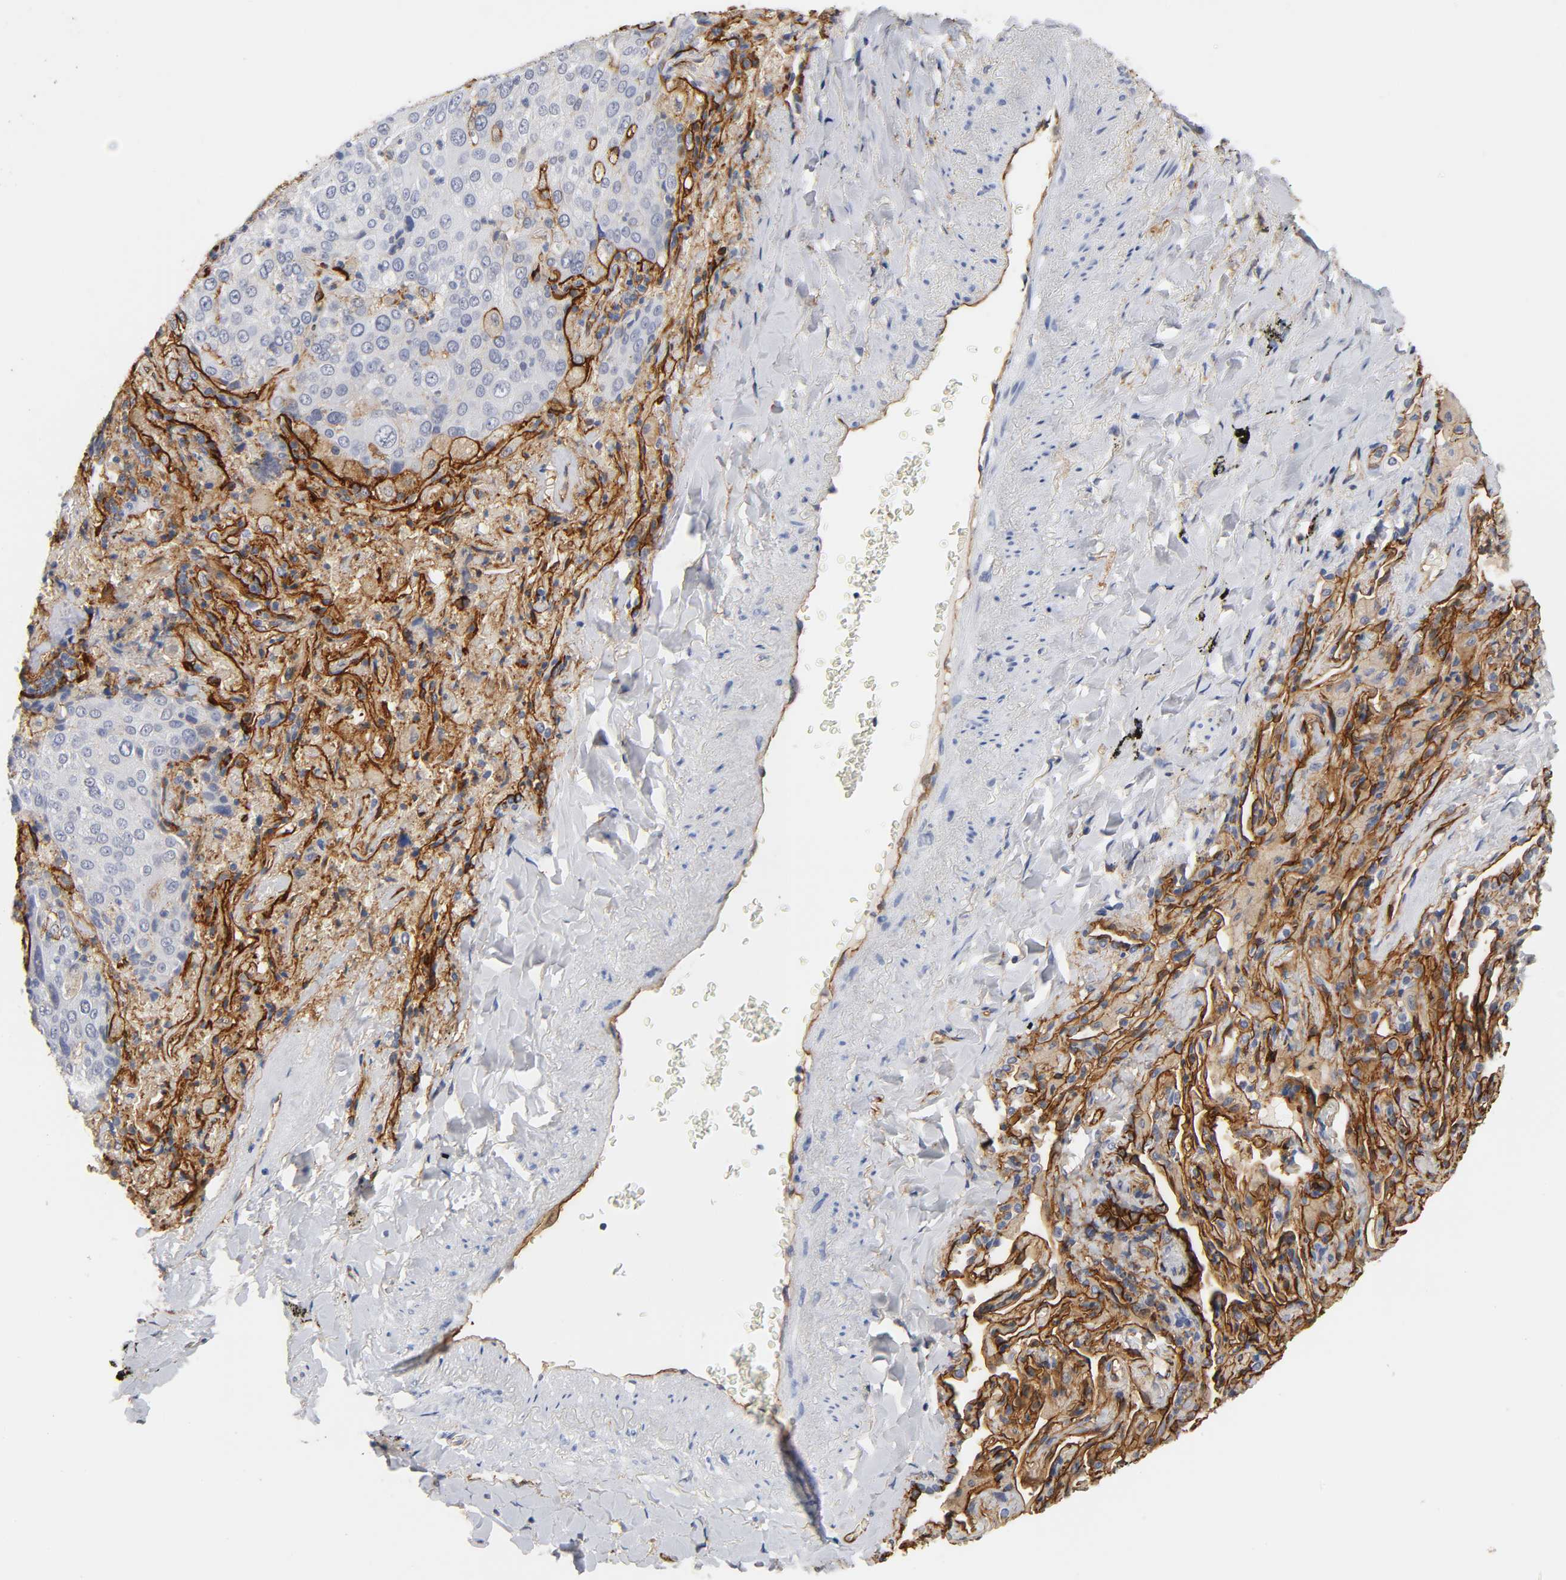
{"staining": {"intensity": "negative", "quantity": "none", "location": "none"}, "tissue": "lung cancer", "cell_type": "Tumor cells", "image_type": "cancer", "snomed": [{"axis": "morphology", "description": "Squamous cell carcinoma, NOS"}, {"axis": "topography", "description": "Lung"}], "caption": "There is no significant positivity in tumor cells of lung cancer (squamous cell carcinoma).", "gene": "ICAM1", "patient": {"sex": "male", "age": 54}}